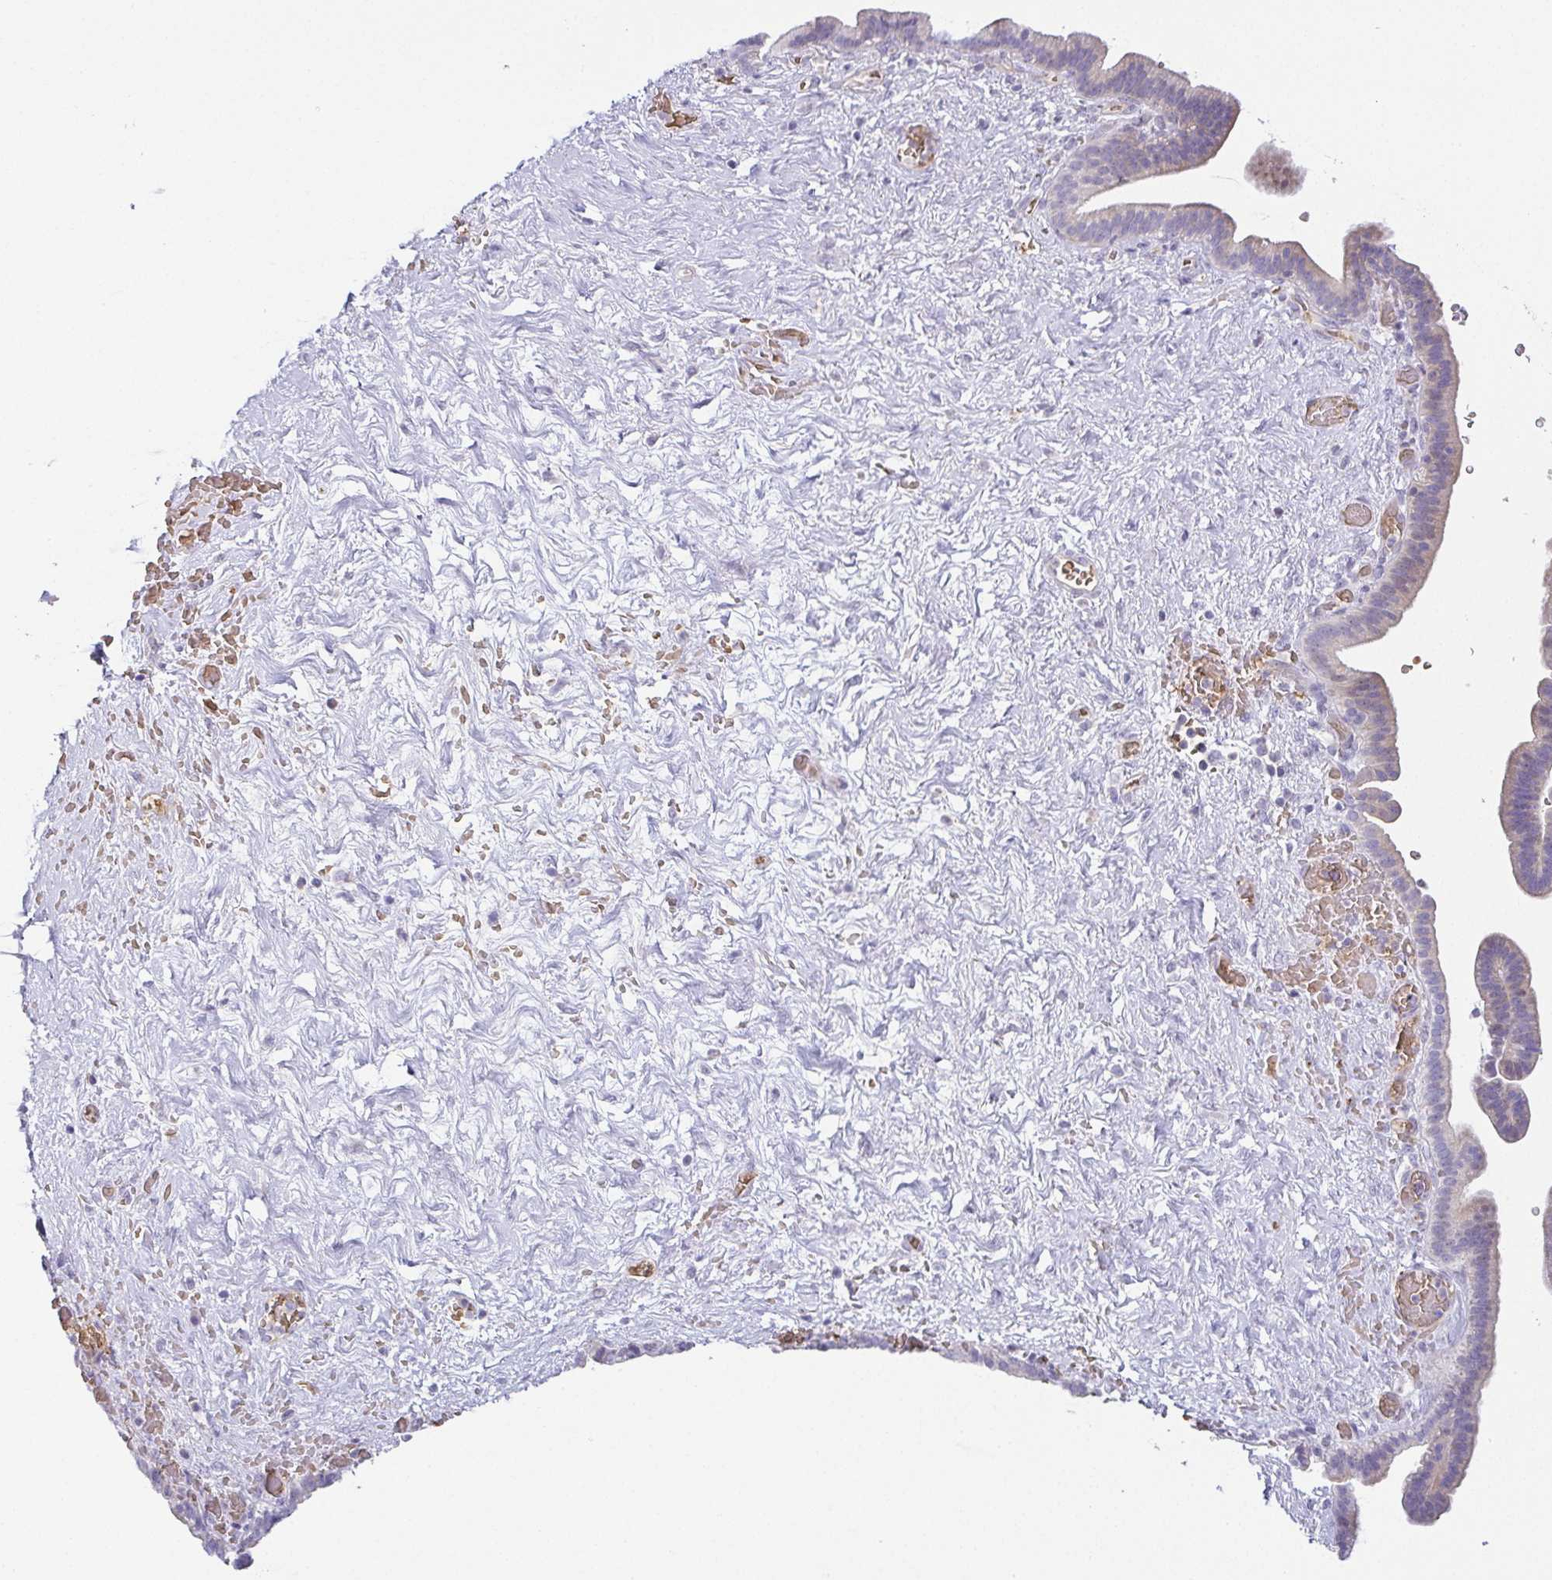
{"staining": {"intensity": "weak", "quantity": "<25%", "location": "cytoplasmic/membranous"}, "tissue": "pancreatic cancer", "cell_type": "Tumor cells", "image_type": "cancer", "snomed": [{"axis": "morphology", "description": "Adenocarcinoma, NOS"}, {"axis": "topography", "description": "Pancreas"}], "caption": "Immunohistochemical staining of human pancreatic cancer displays no significant staining in tumor cells.", "gene": "FAM162B", "patient": {"sex": "male", "age": 44}}